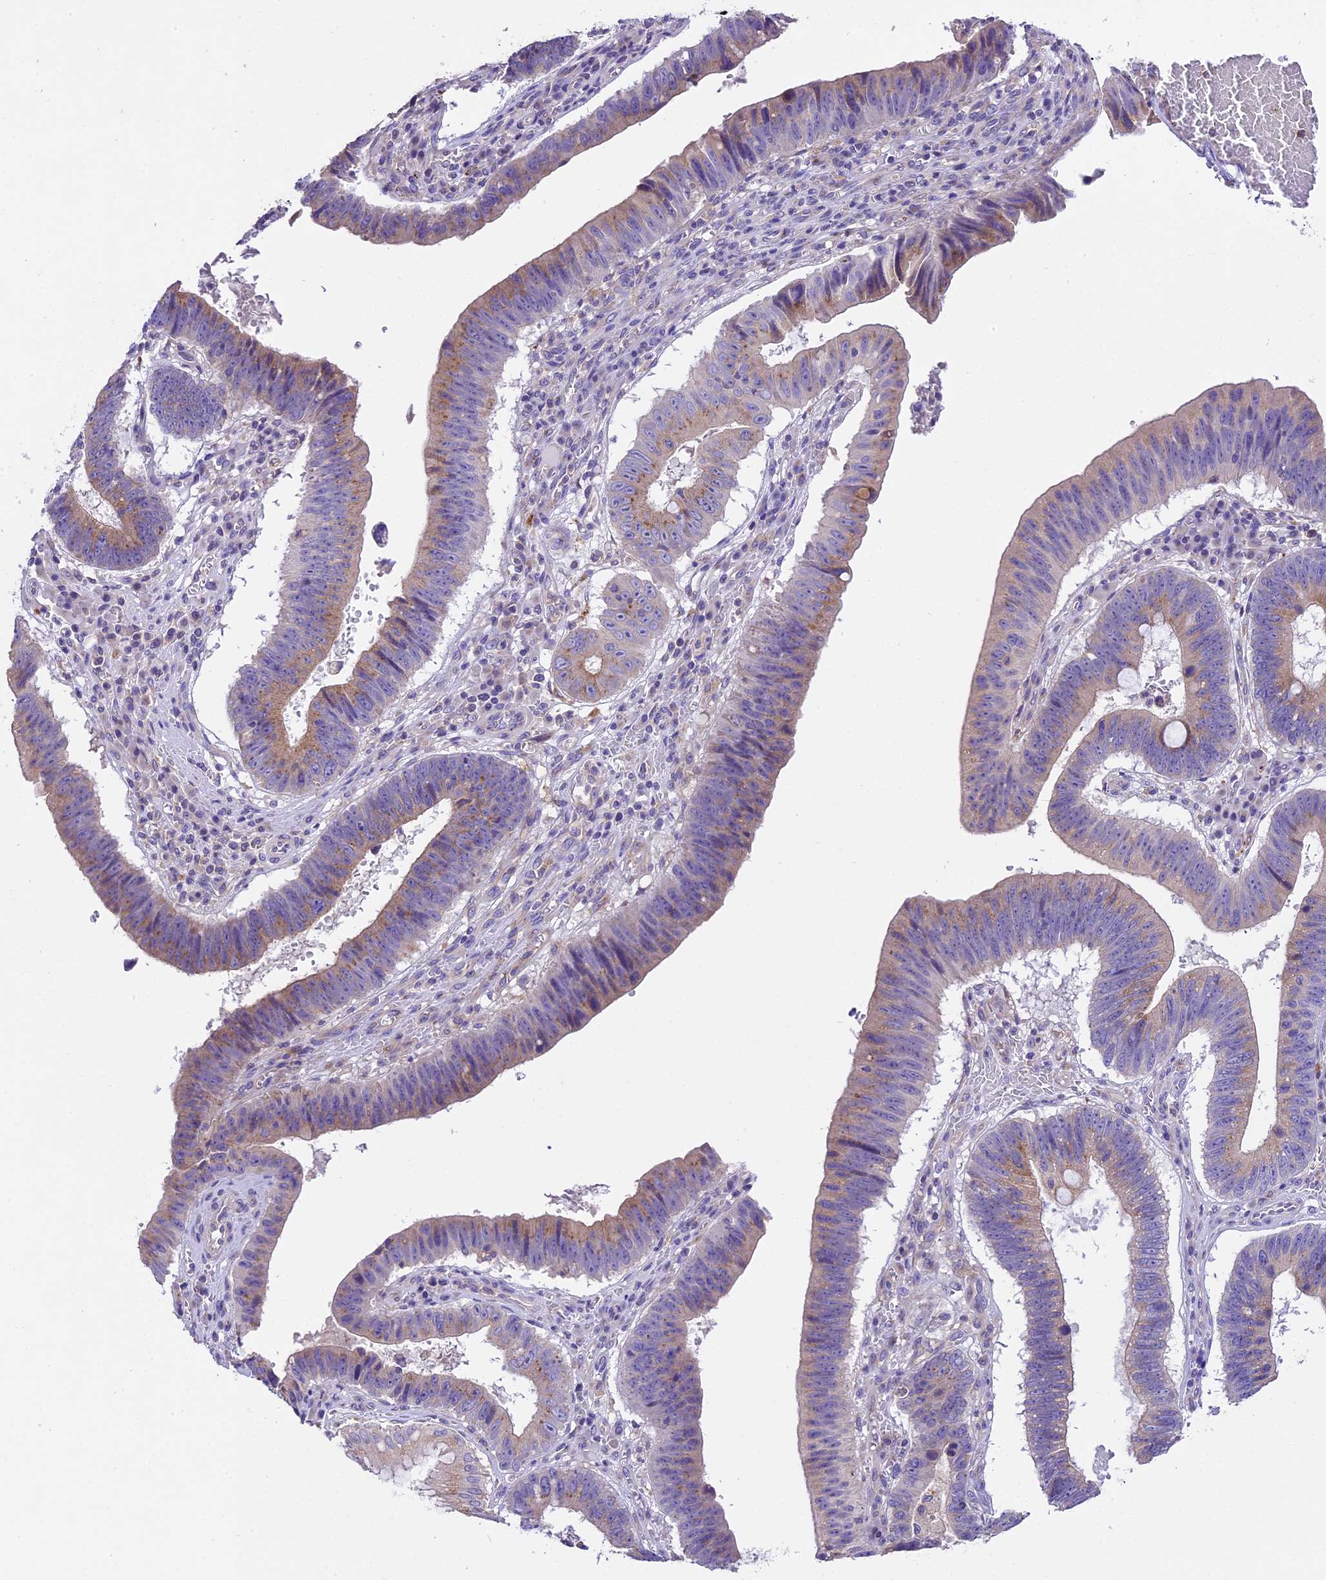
{"staining": {"intensity": "weak", "quantity": "25%-75%", "location": "cytoplasmic/membranous"}, "tissue": "stomach cancer", "cell_type": "Tumor cells", "image_type": "cancer", "snomed": [{"axis": "morphology", "description": "Adenocarcinoma, NOS"}, {"axis": "topography", "description": "Stomach"}], "caption": "DAB immunohistochemical staining of human adenocarcinoma (stomach) displays weak cytoplasmic/membranous protein expression in about 25%-75% of tumor cells.", "gene": "PEMT", "patient": {"sex": "male", "age": 59}}